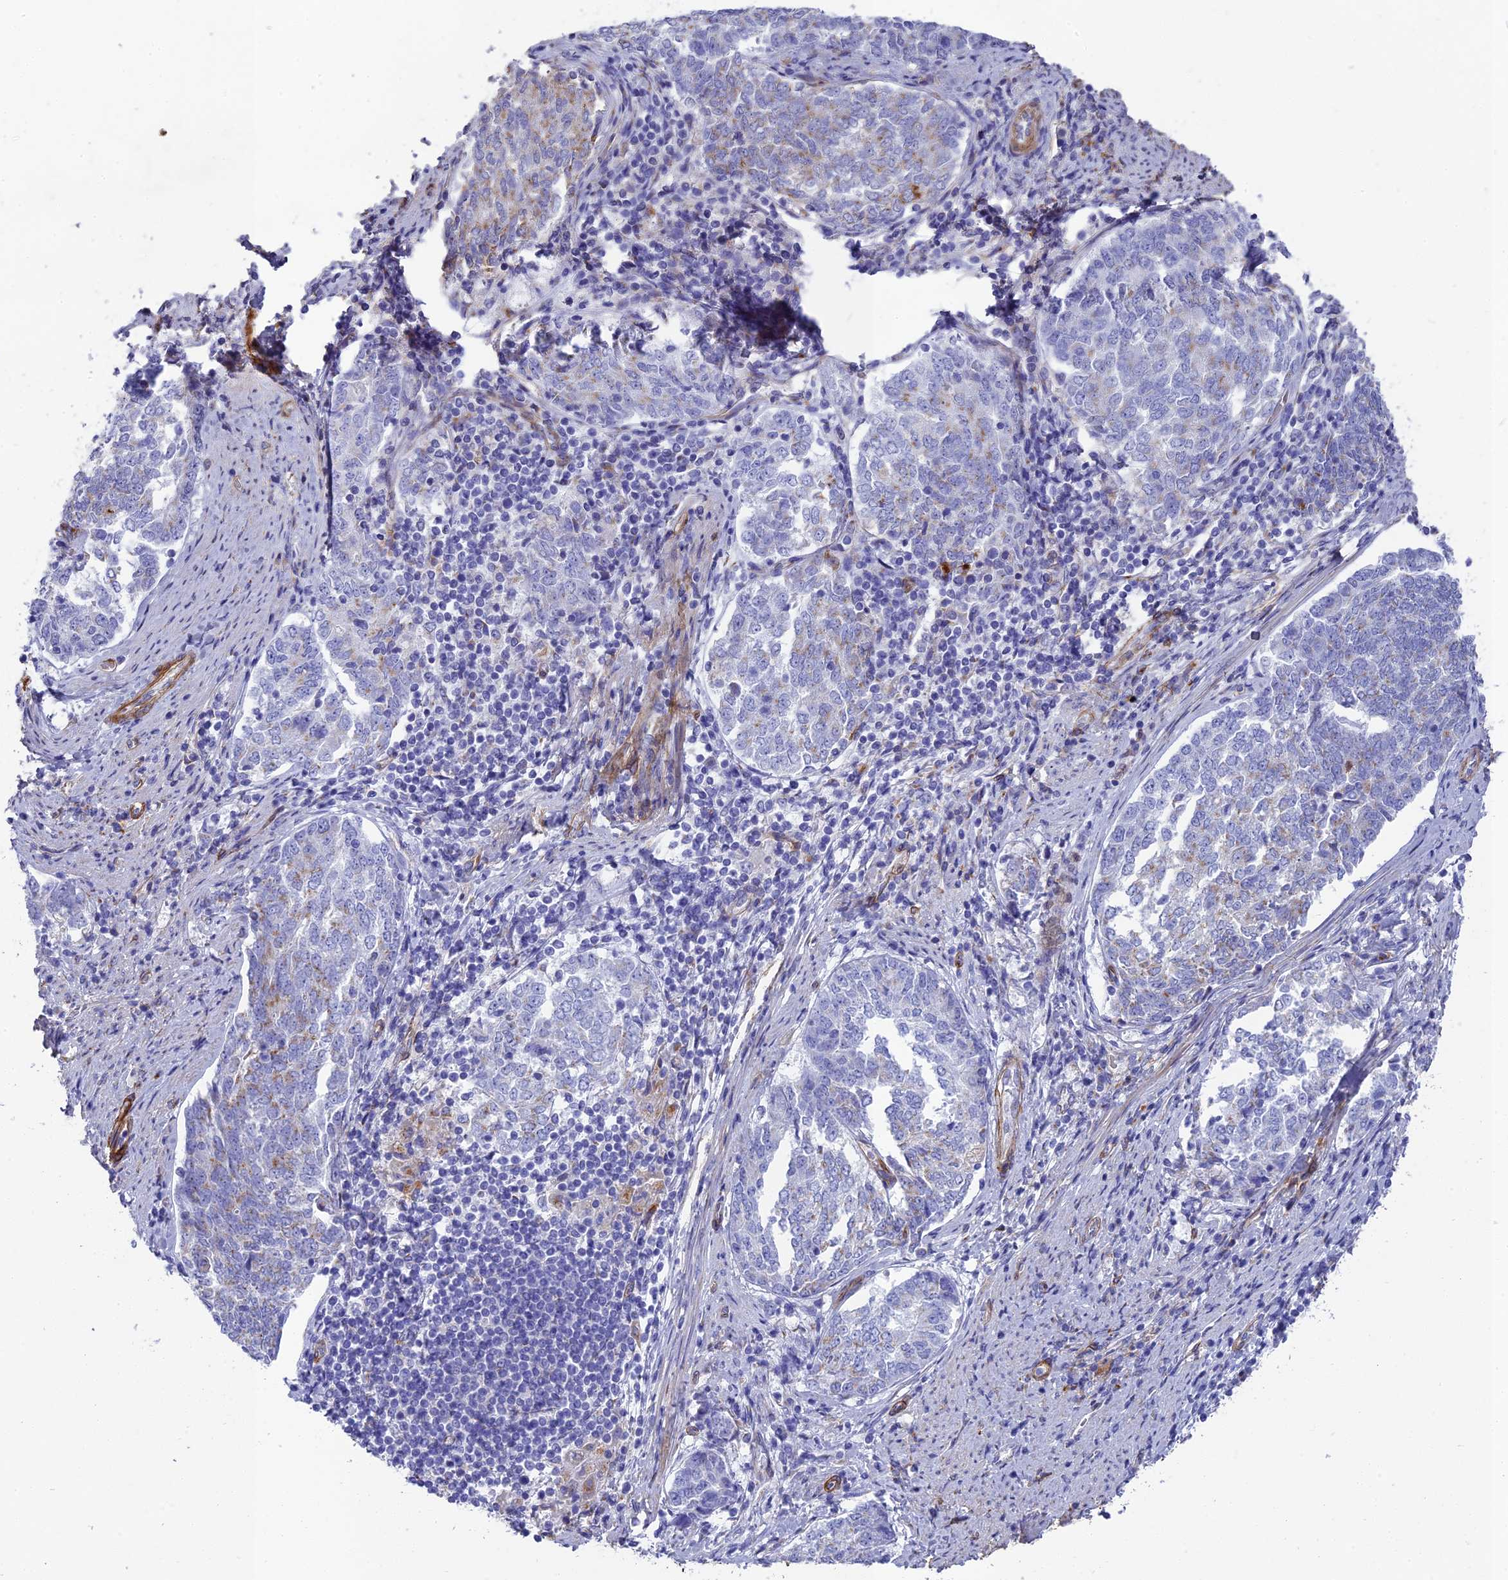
{"staining": {"intensity": "weak", "quantity": "<25%", "location": "cytoplasmic/membranous"}, "tissue": "endometrial cancer", "cell_type": "Tumor cells", "image_type": "cancer", "snomed": [{"axis": "morphology", "description": "Adenocarcinoma, NOS"}, {"axis": "topography", "description": "Endometrium"}], "caption": "Immunohistochemistry (IHC) micrograph of neoplastic tissue: human endometrial cancer stained with DAB shows no significant protein positivity in tumor cells.", "gene": "TNS1", "patient": {"sex": "female", "age": 80}}